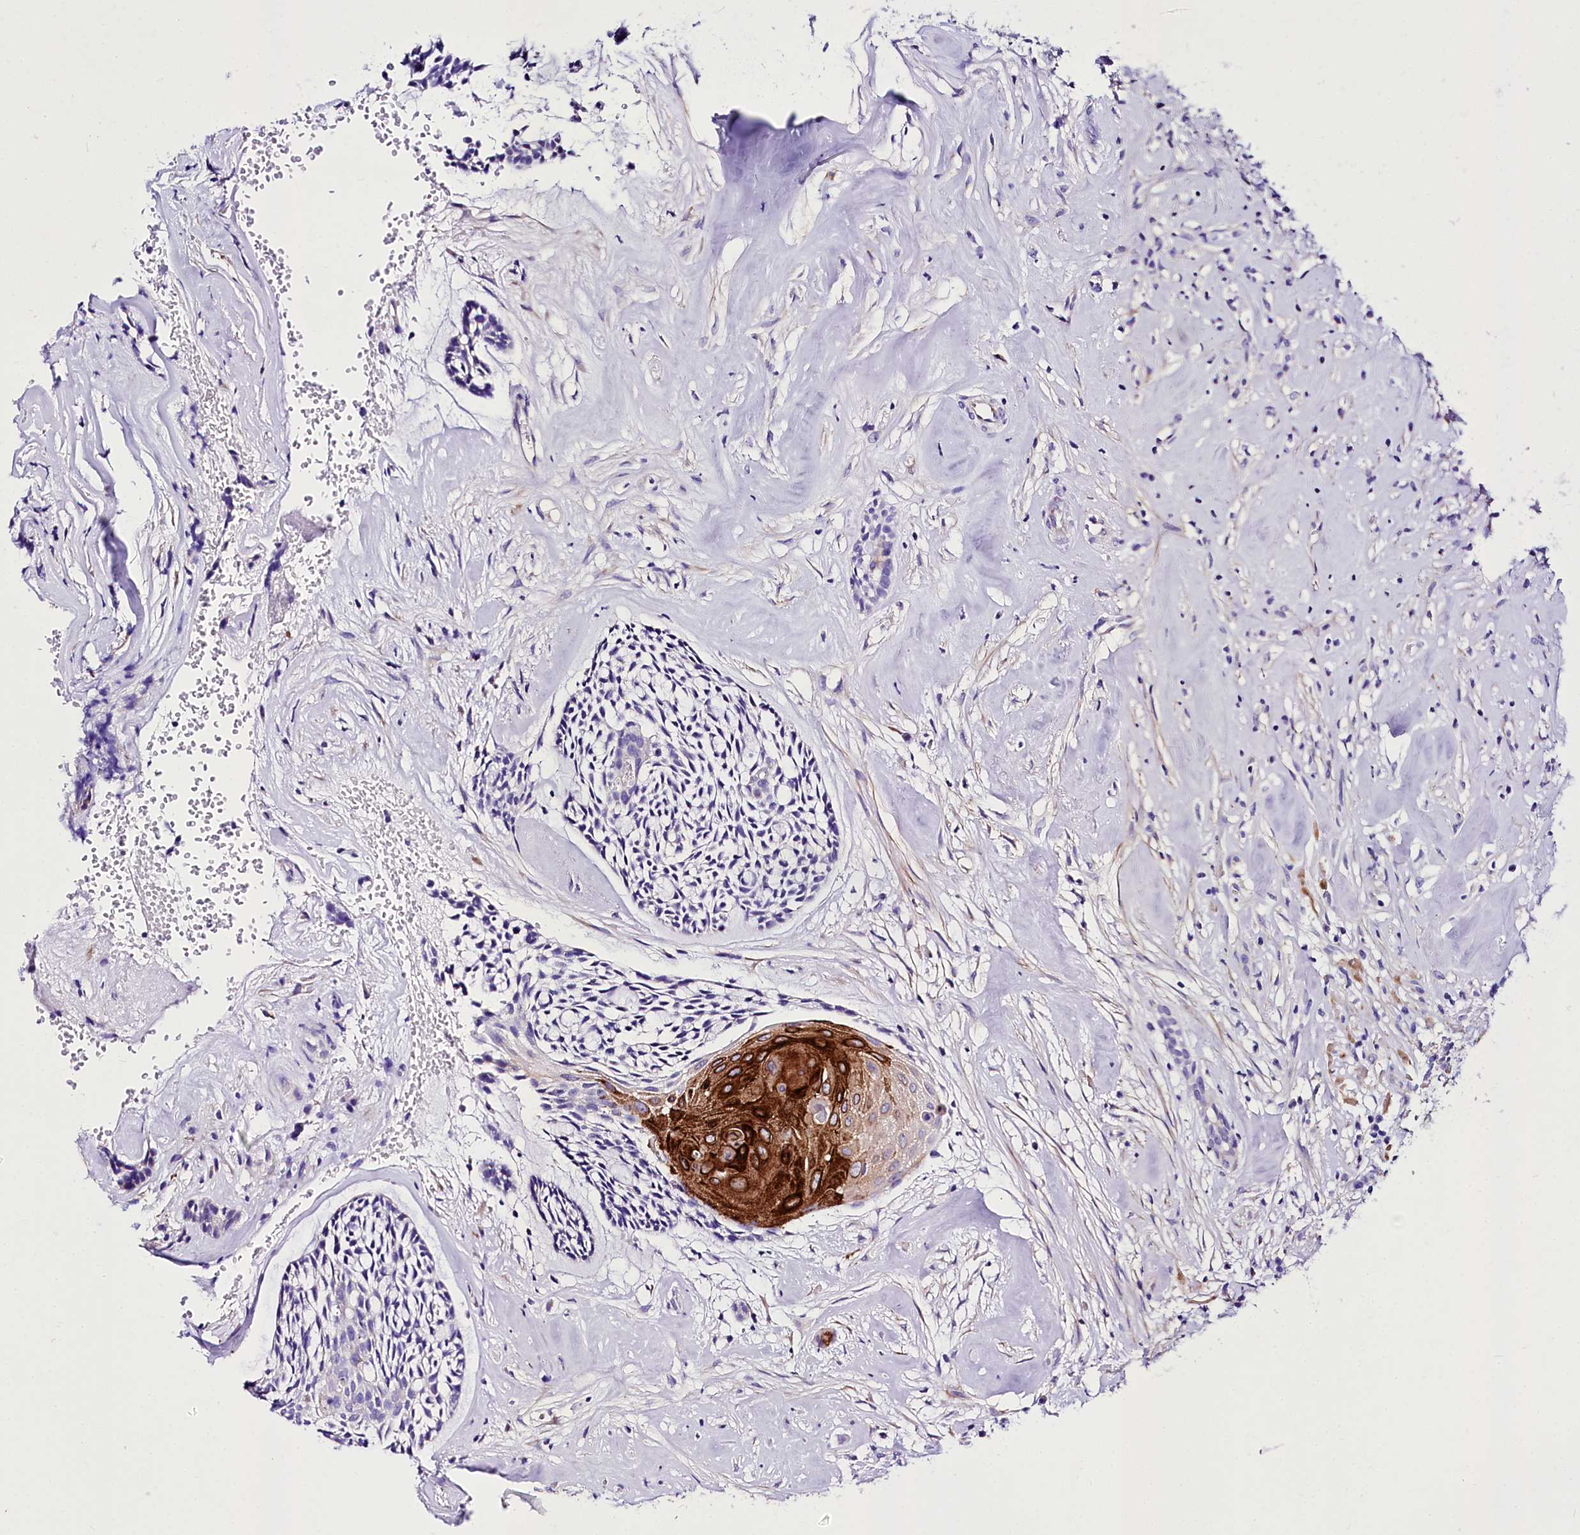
{"staining": {"intensity": "negative", "quantity": "none", "location": "none"}, "tissue": "head and neck cancer", "cell_type": "Tumor cells", "image_type": "cancer", "snomed": [{"axis": "morphology", "description": "Adenocarcinoma, NOS"}, {"axis": "topography", "description": "Subcutis"}, {"axis": "topography", "description": "Head-Neck"}], "caption": "High power microscopy photomicrograph of an IHC photomicrograph of adenocarcinoma (head and neck), revealing no significant staining in tumor cells. The staining was performed using DAB (3,3'-diaminobenzidine) to visualize the protein expression in brown, while the nuclei were stained in blue with hematoxylin (Magnification: 20x).", "gene": "A2ML1", "patient": {"sex": "female", "age": 73}}